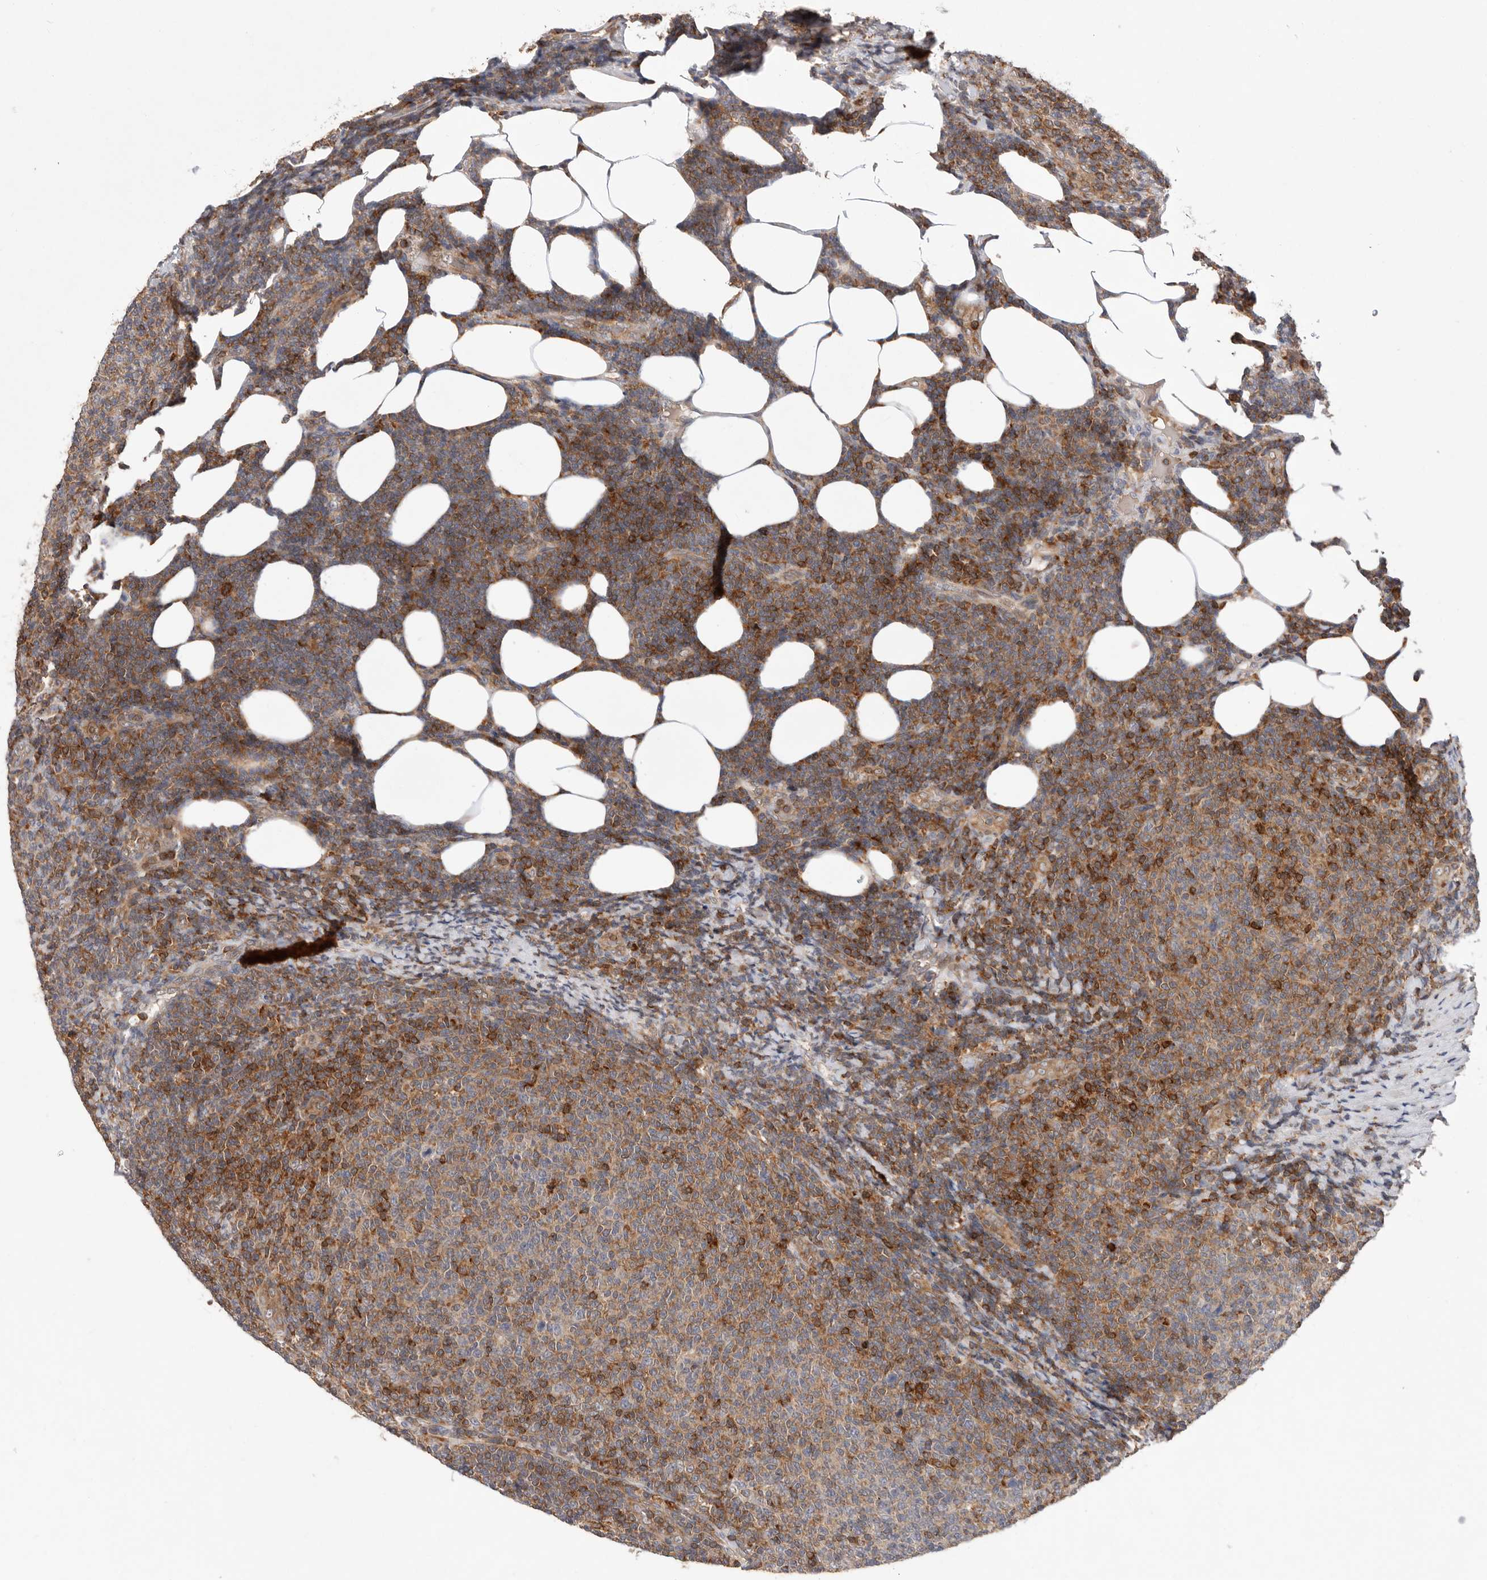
{"staining": {"intensity": "moderate", "quantity": "25%-75%", "location": "cytoplasmic/membranous"}, "tissue": "lymphoma", "cell_type": "Tumor cells", "image_type": "cancer", "snomed": [{"axis": "morphology", "description": "Malignant lymphoma, non-Hodgkin's type, Low grade"}, {"axis": "topography", "description": "Lymph node"}], "caption": "Lymphoma stained with a protein marker shows moderate staining in tumor cells.", "gene": "RNF213", "patient": {"sex": "male", "age": 66}}